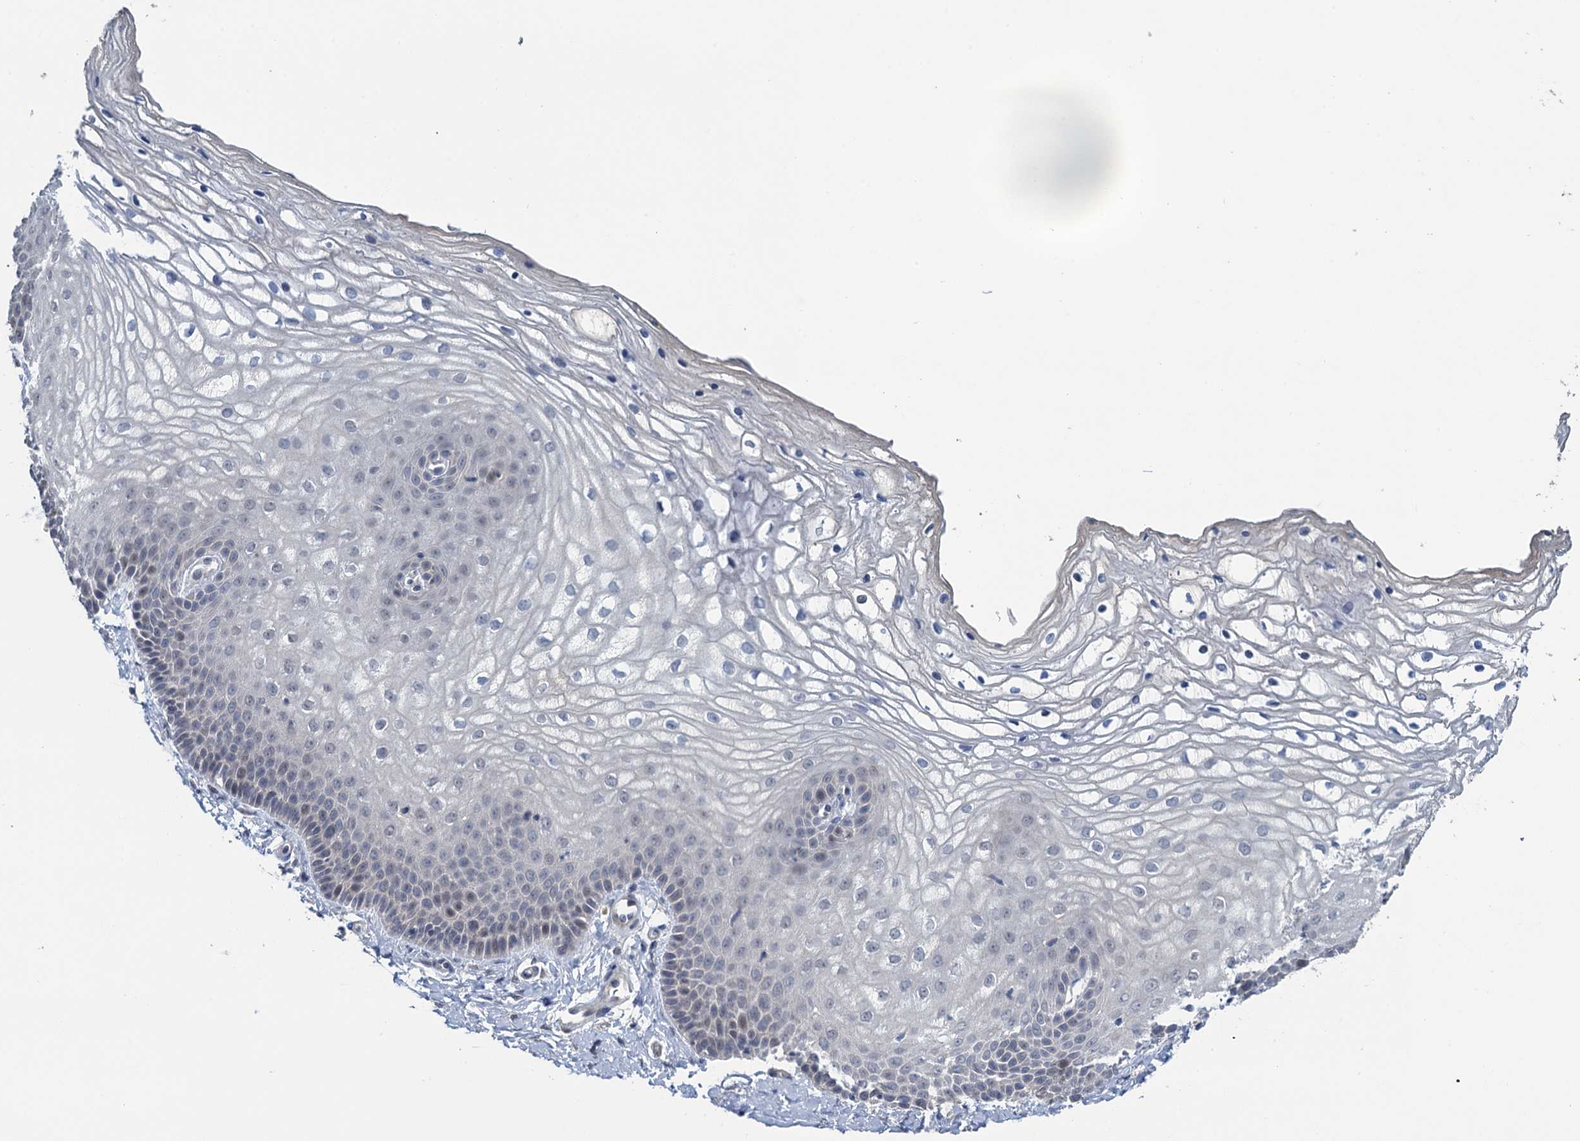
{"staining": {"intensity": "negative", "quantity": "none", "location": "none"}, "tissue": "vagina", "cell_type": "Squamous epithelial cells", "image_type": "normal", "snomed": [{"axis": "morphology", "description": "Normal tissue, NOS"}, {"axis": "topography", "description": "Vagina"}], "caption": "A high-resolution micrograph shows IHC staining of normal vagina, which displays no significant positivity in squamous epithelial cells. The staining is performed using DAB (3,3'-diaminobenzidine) brown chromogen with nuclei counter-stained in using hematoxylin.", "gene": "MRFAP1", "patient": {"sex": "female", "age": 68}}